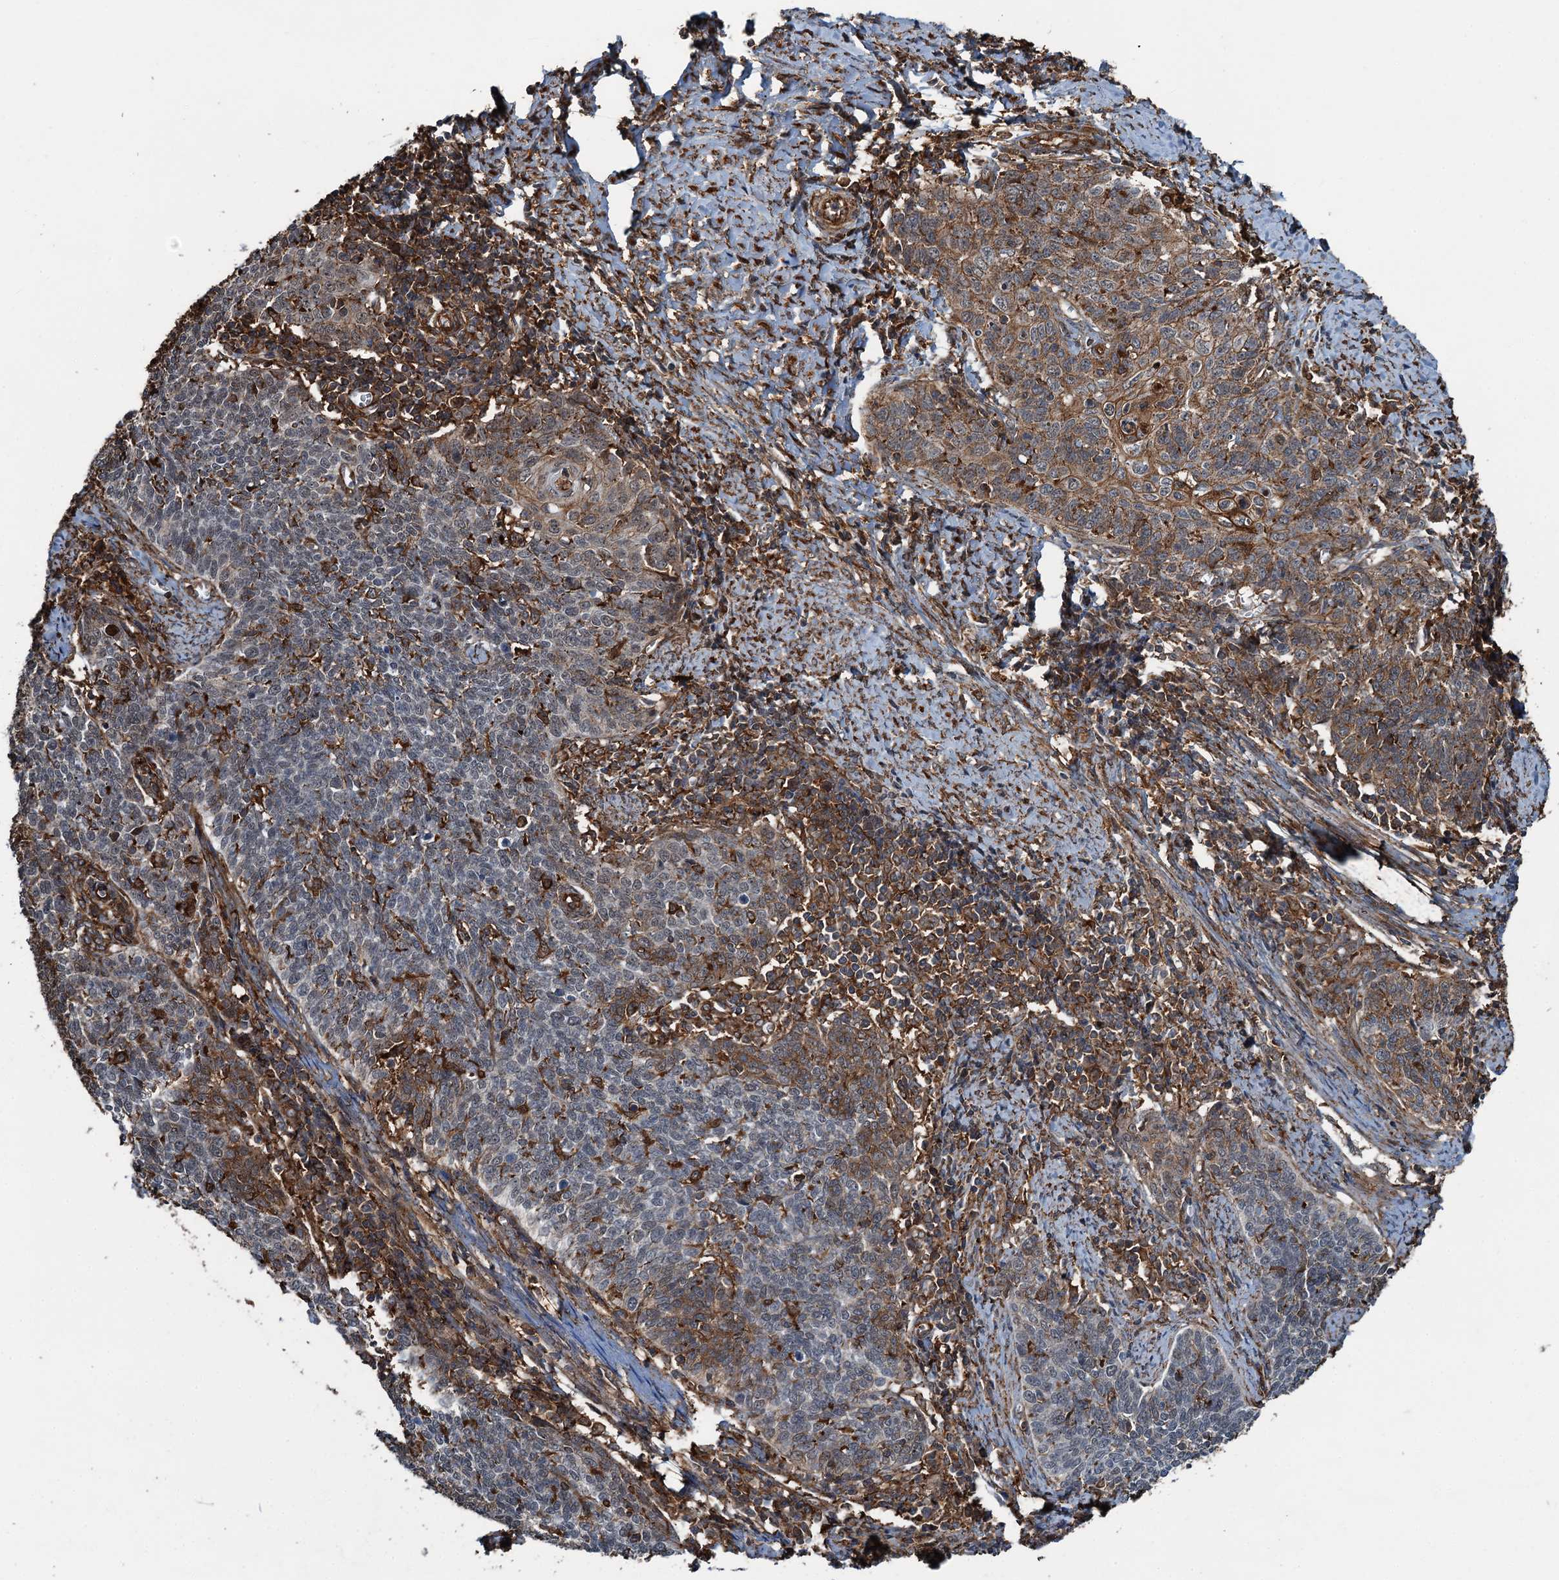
{"staining": {"intensity": "moderate", "quantity": "25%-75%", "location": "cytoplasmic/membranous"}, "tissue": "cervical cancer", "cell_type": "Tumor cells", "image_type": "cancer", "snomed": [{"axis": "morphology", "description": "Squamous cell carcinoma, NOS"}, {"axis": "topography", "description": "Cervix"}], "caption": "Immunohistochemistry of squamous cell carcinoma (cervical) shows medium levels of moderate cytoplasmic/membranous staining in about 25%-75% of tumor cells.", "gene": "WHAMM", "patient": {"sex": "female", "age": 39}}